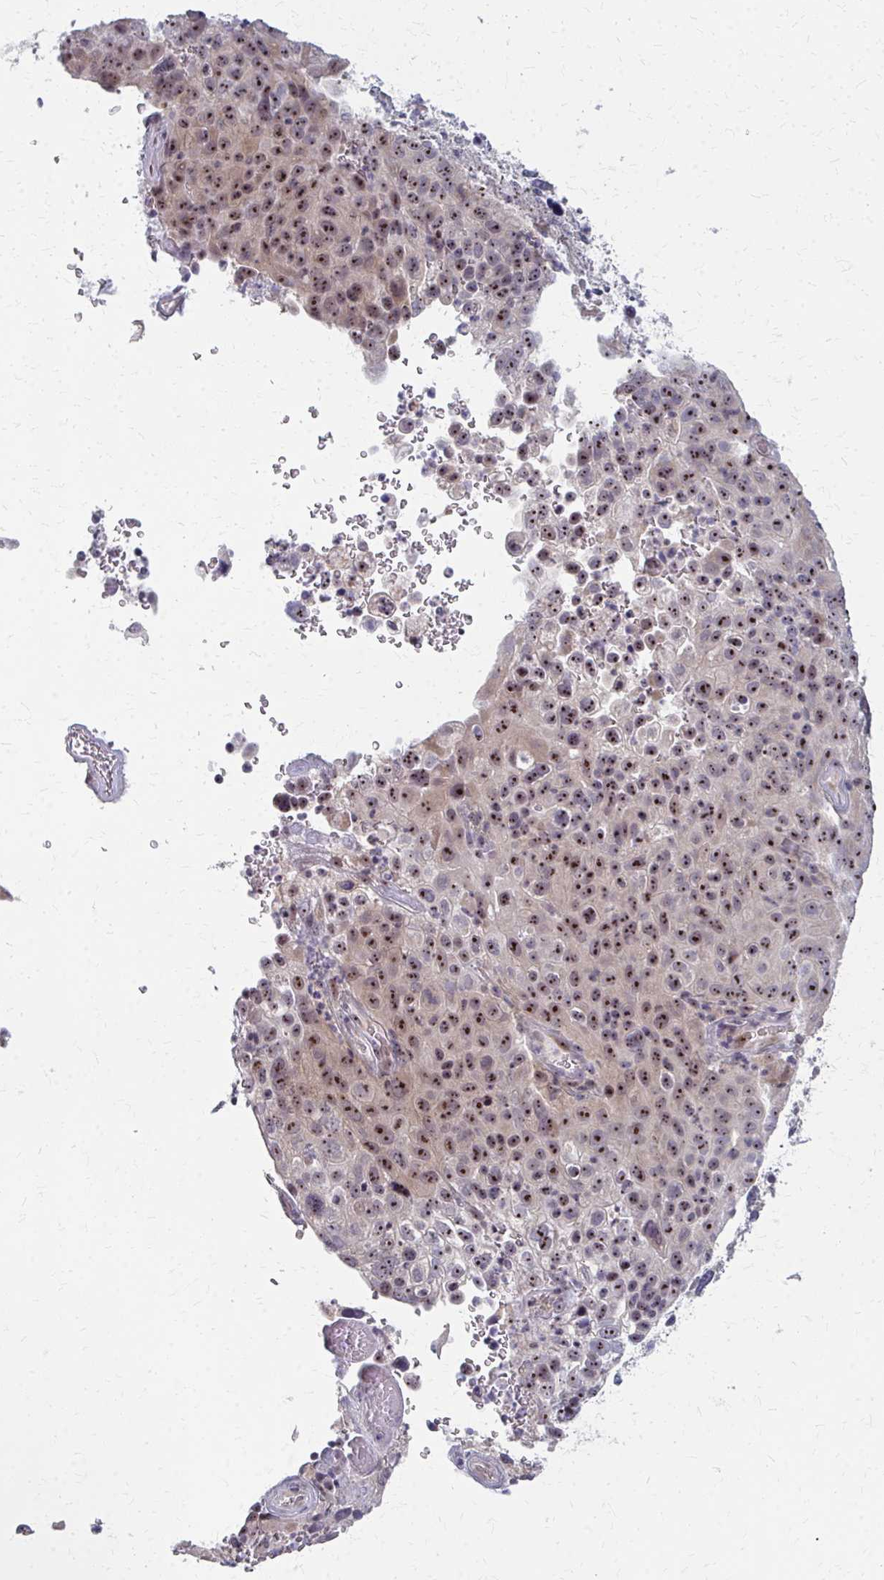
{"staining": {"intensity": "moderate", "quantity": ">75%", "location": "nuclear"}, "tissue": "cervical cancer", "cell_type": "Tumor cells", "image_type": "cancer", "snomed": [{"axis": "morphology", "description": "Squamous cell carcinoma, NOS"}, {"axis": "topography", "description": "Cervix"}], "caption": "Moderate nuclear protein positivity is identified in approximately >75% of tumor cells in squamous cell carcinoma (cervical).", "gene": "NUDT16", "patient": {"sex": "female", "age": 44}}